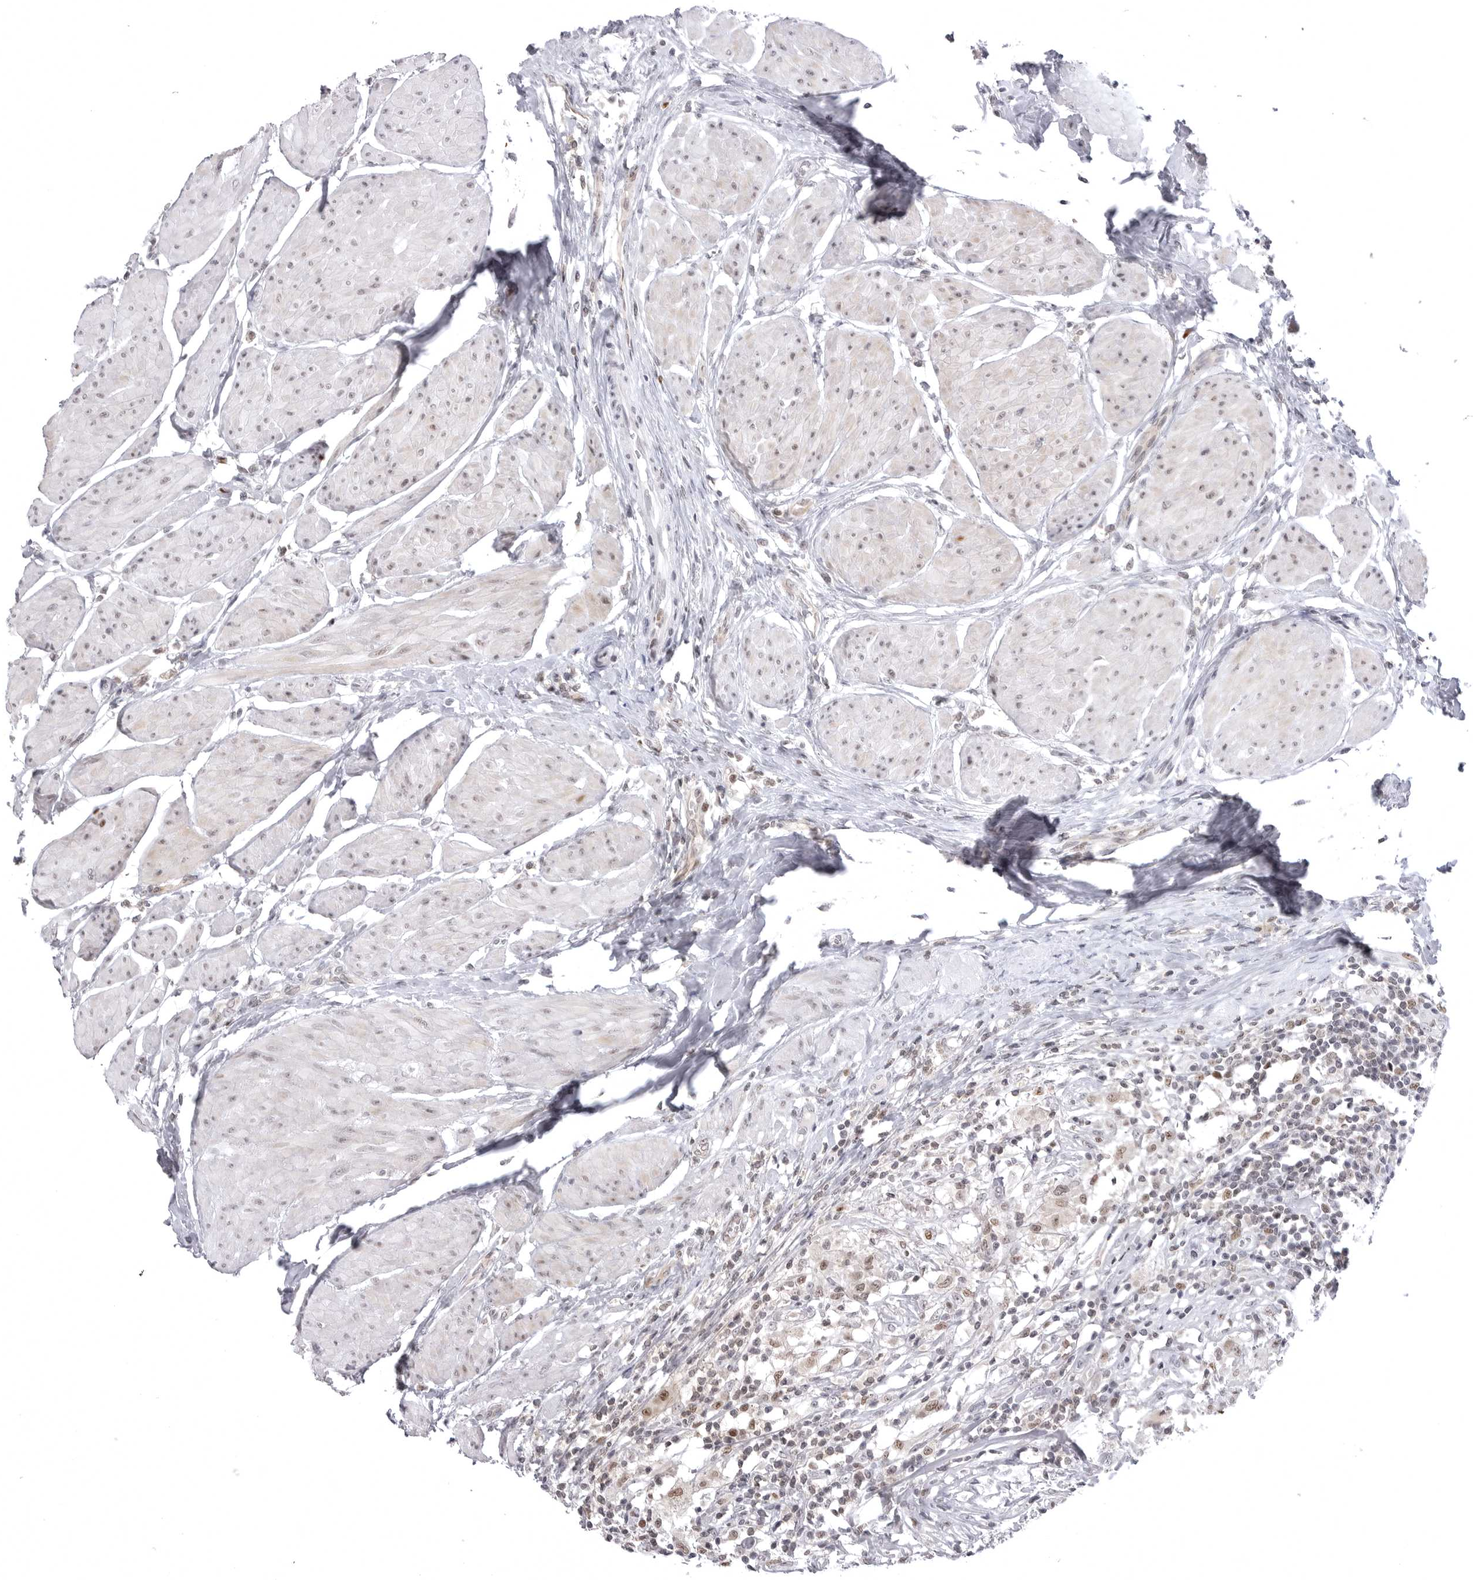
{"staining": {"intensity": "moderate", "quantity": "<25%", "location": "nuclear"}, "tissue": "urothelial cancer", "cell_type": "Tumor cells", "image_type": "cancer", "snomed": [{"axis": "morphology", "description": "Normal tissue, NOS"}, {"axis": "morphology", "description": "Urothelial carcinoma, Low grade"}, {"axis": "topography", "description": "Smooth muscle"}, {"axis": "topography", "description": "Urinary bladder"}], "caption": "This histopathology image reveals immunohistochemistry (IHC) staining of human low-grade urothelial carcinoma, with low moderate nuclear expression in about <25% of tumor cells.", "gene": "PTK2B", "patient": {"sex": "male", "age": 60}}